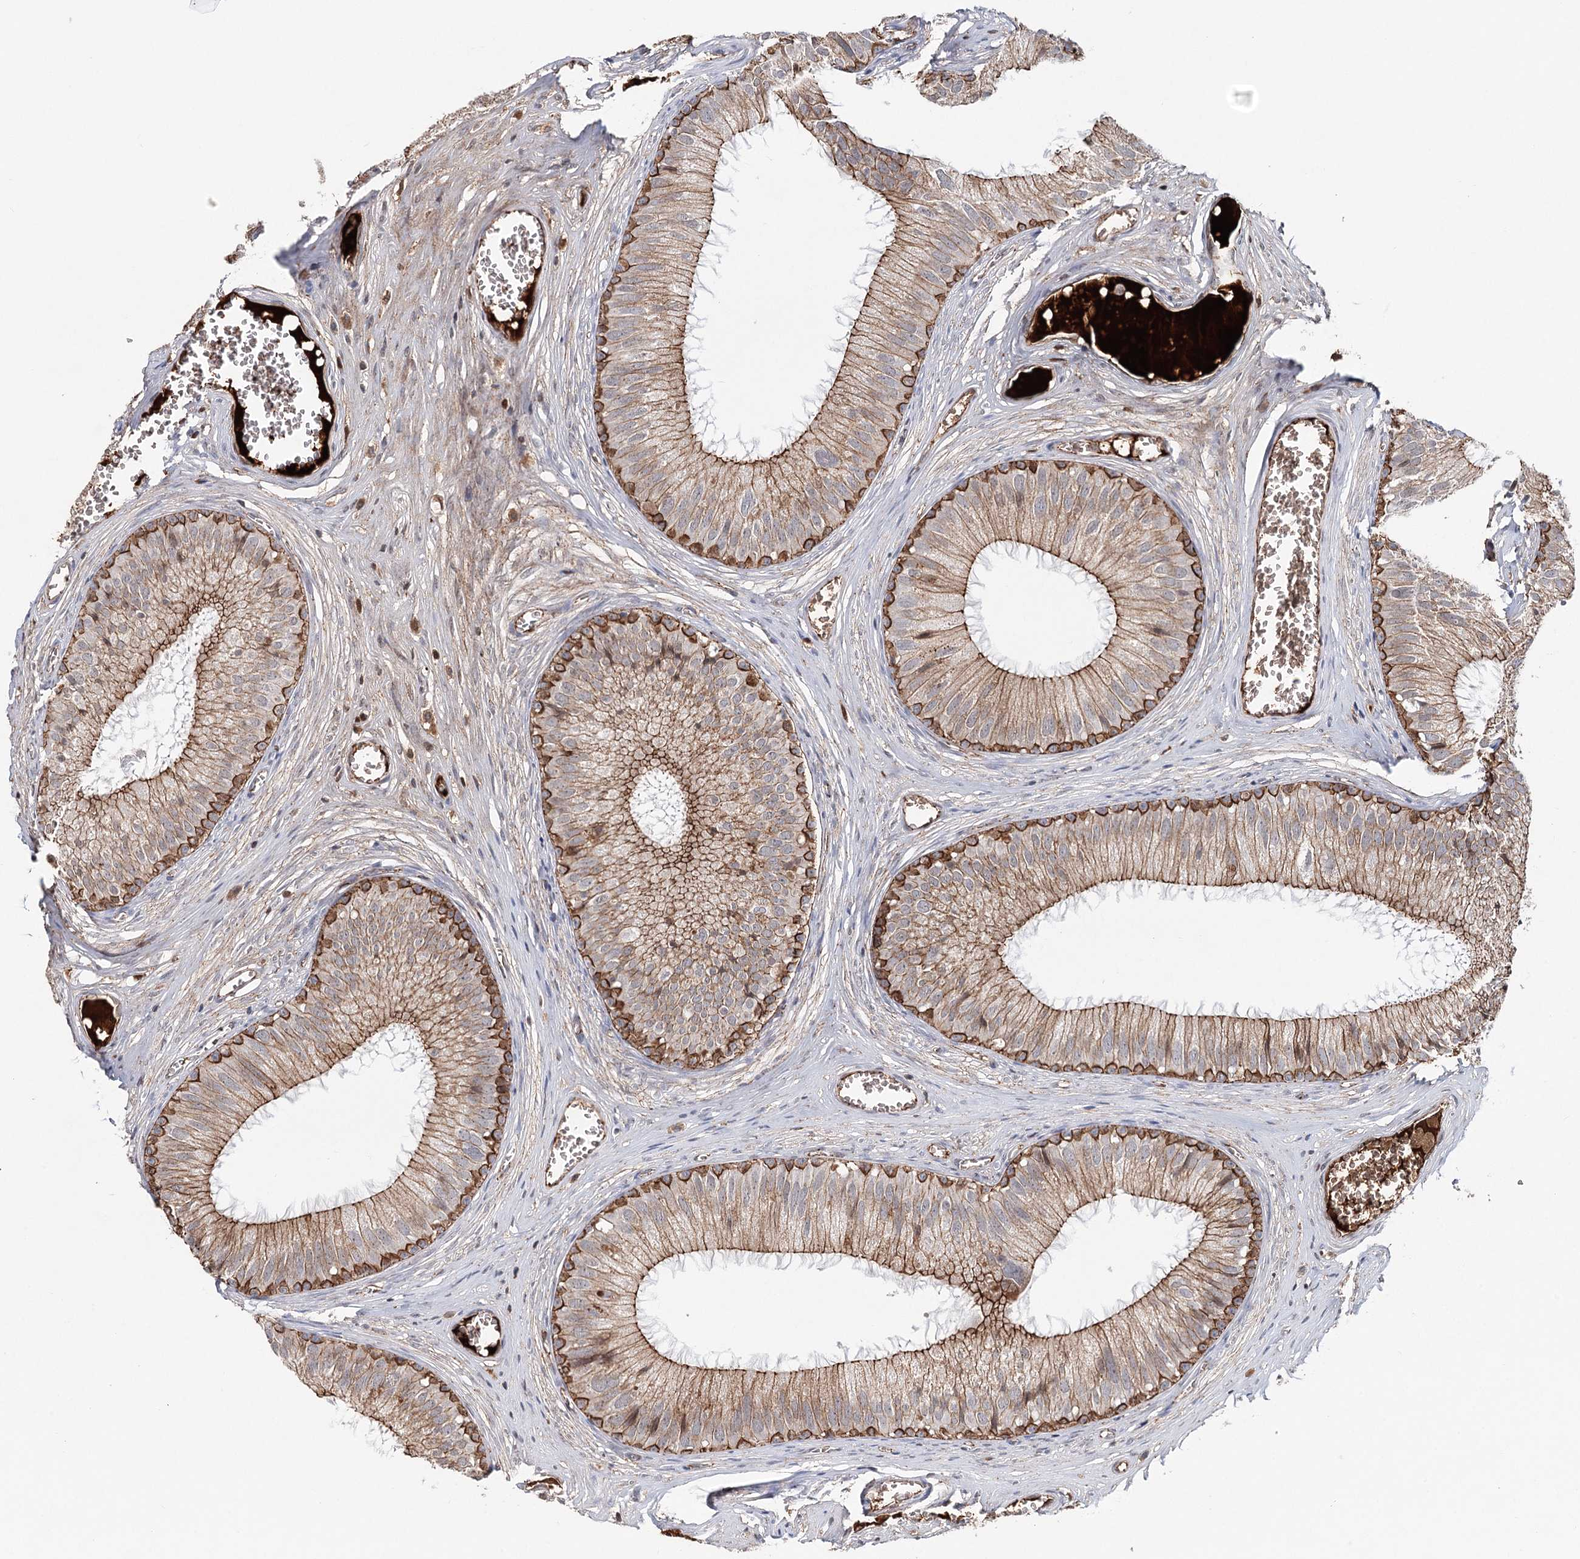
{"staining": {"intensity": "strong", "quantity": ">75%", "location": "cytoplasmic/membranous"}, "tissue": "epididymis", "cell_type": "Glandular cells", "image_type": "normal", "snomed": [{"axis": "morphology", "description": "Normal tissue, NOS"}, {"axis": "topography", "description": "Epididymis"}], "caption": "This image reveals immunohistochemistry staining of normal epididymis, with high strong cytoplasmic/membranous expression in approximately >75% of glandular cells.", "gene": "PKP4", "patient": {"sex": "male", "age": 36}}